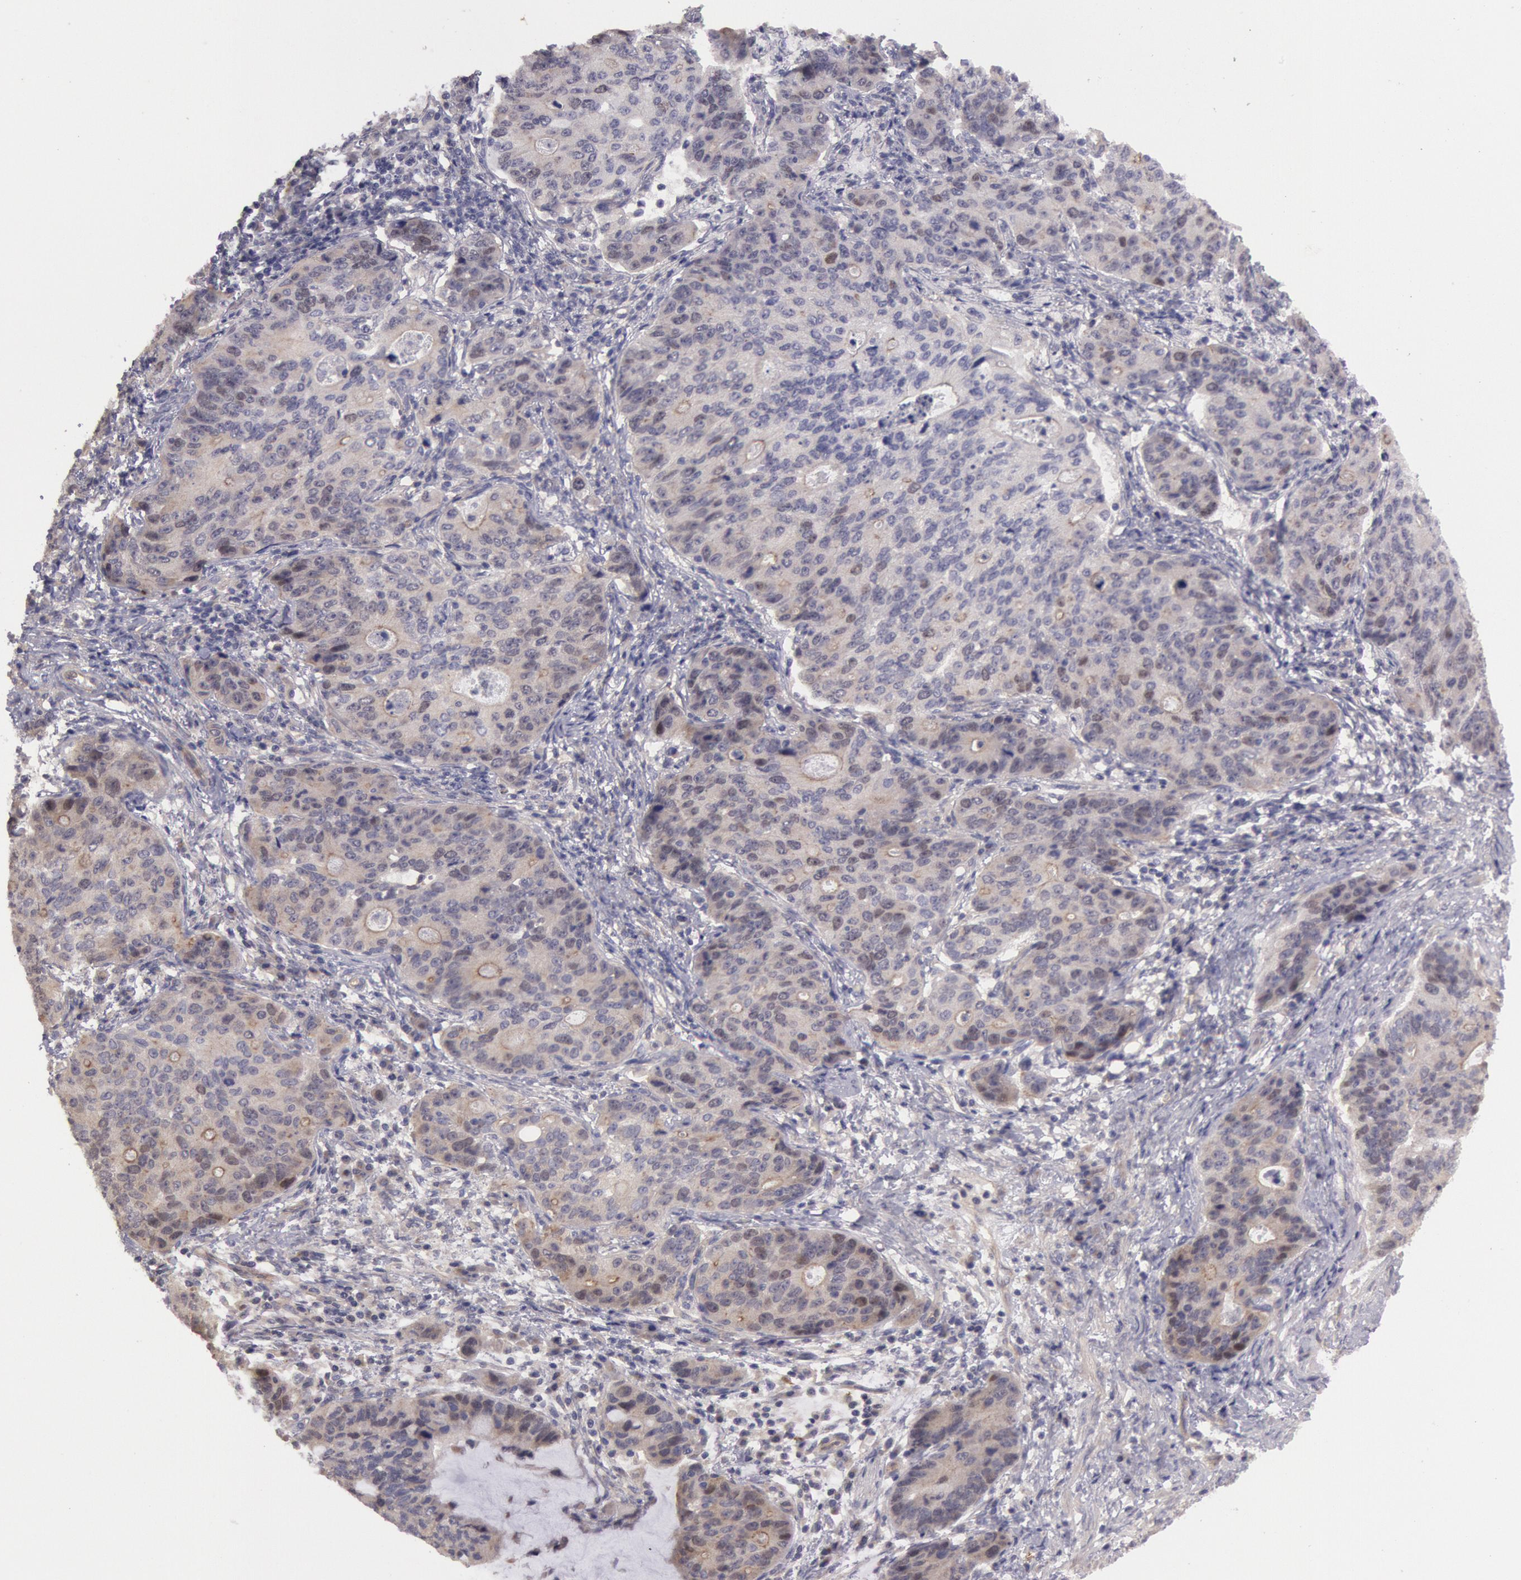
{"staining": {"intensity": "negative", "quantity": "none", "location": "none"}, "tissue": "stomach cancer", "cell_type": "Tumor cells", "image_type": "cancer", "snomed": [{"axis": "morphology", "description": "Adenocarcinoma, NOS"}, {"axis": "topography", "description": "Esophagus"}, {"axis": "topography", "description": "Stomach"}], "caption": "Adenocarcinoma (stomach) stained for a protein using immunohistochemistry (IHC) displays no expression tumor cells.", "gene": "AMOTL1", "patient": {"sex": "male", "age": 74}}